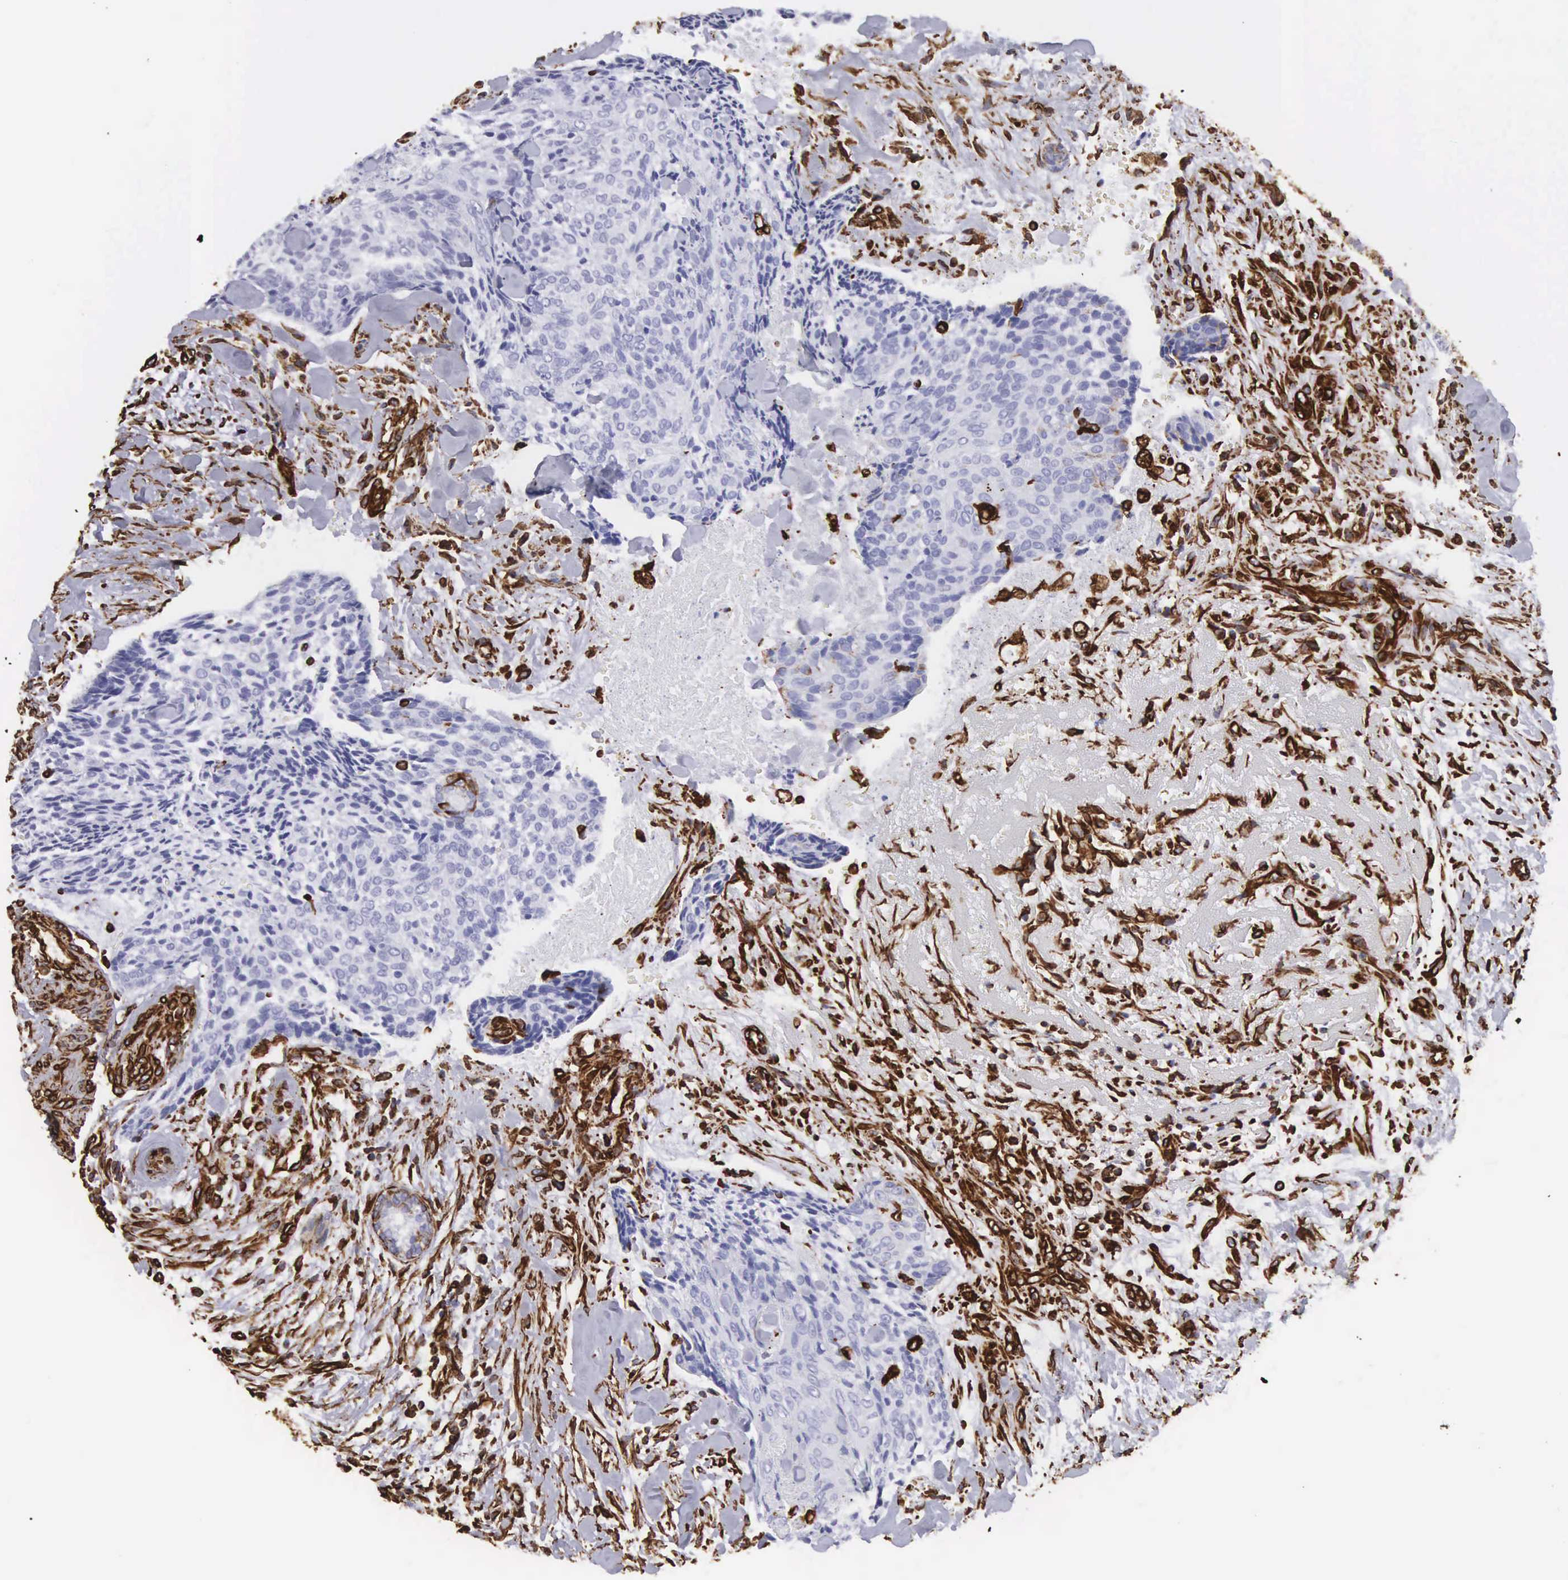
{"staining": {"intensity": "strong", "quantity": "<25%", "location": "cytoplasmic/membranous"}, "tissue": "head and neck cancer", "cell_type": "Tumor cells", "image_type": "cancer", "snomed": [{"axis": "morphology", "description": "Squamous cell carcinoma, NOS"}, {"axis": "topography", "description": "Salivary gland"}, {"axis": "topography", "description": "Head-Neck"}], "caption": "The micrograph reveals a brown stain indicating the presence of a protein in the cytoplasmic/membranous of tumor cells in head and neck cancer (squamous cell carcinoma).", "gene": "VIM", "patient": {"sex": "male", "age": 70}}